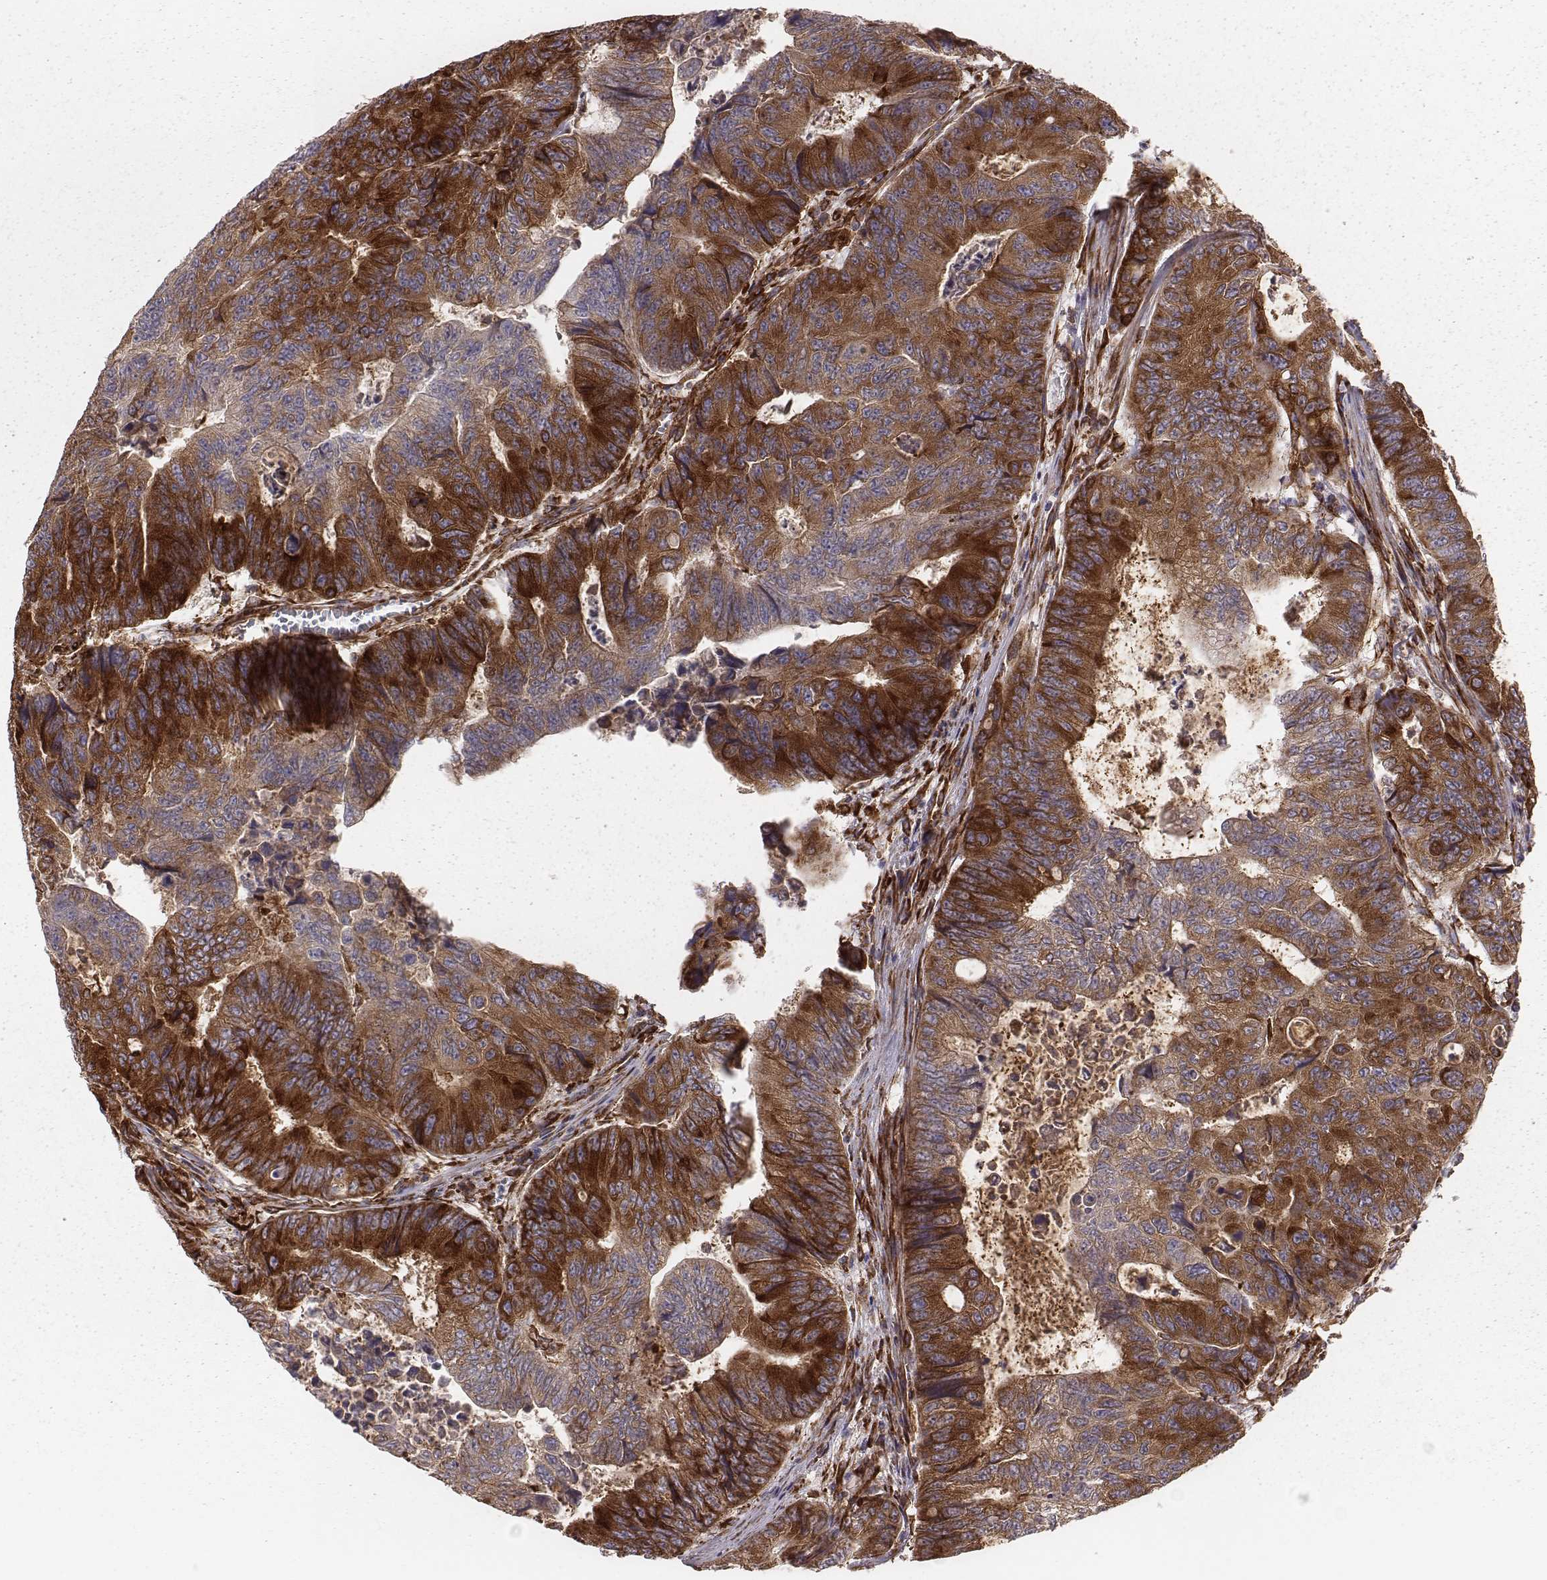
{"staining": {"intensity": "strong", "quantity": ">75%", "location": "cytoplasmic/membranous"}, "tissue": "colorectal cancer", "cell_type": "Tumor cells", "image_type": "cancer", "snomed": [{"axis": "morphology", "description": "Adenocarcinoma, NOS"}, {"axis": "topography", "description": "Colon"}], "caption": "IHC staining of colorectal cancer, which demonstrates high levels of strong cytoplasmic/membranous positivity in approximately >75% of tumor cells indicating strong cytoplasmic/membranous protein staining. The staining was performed using DAB (3,3'-diaminobenzidine) (brown) for protein detection and nuclei were counterstained in hematoxylin (blue).", "gene": "TXLNA", "patient": {"sex": "female", "age": 48}}